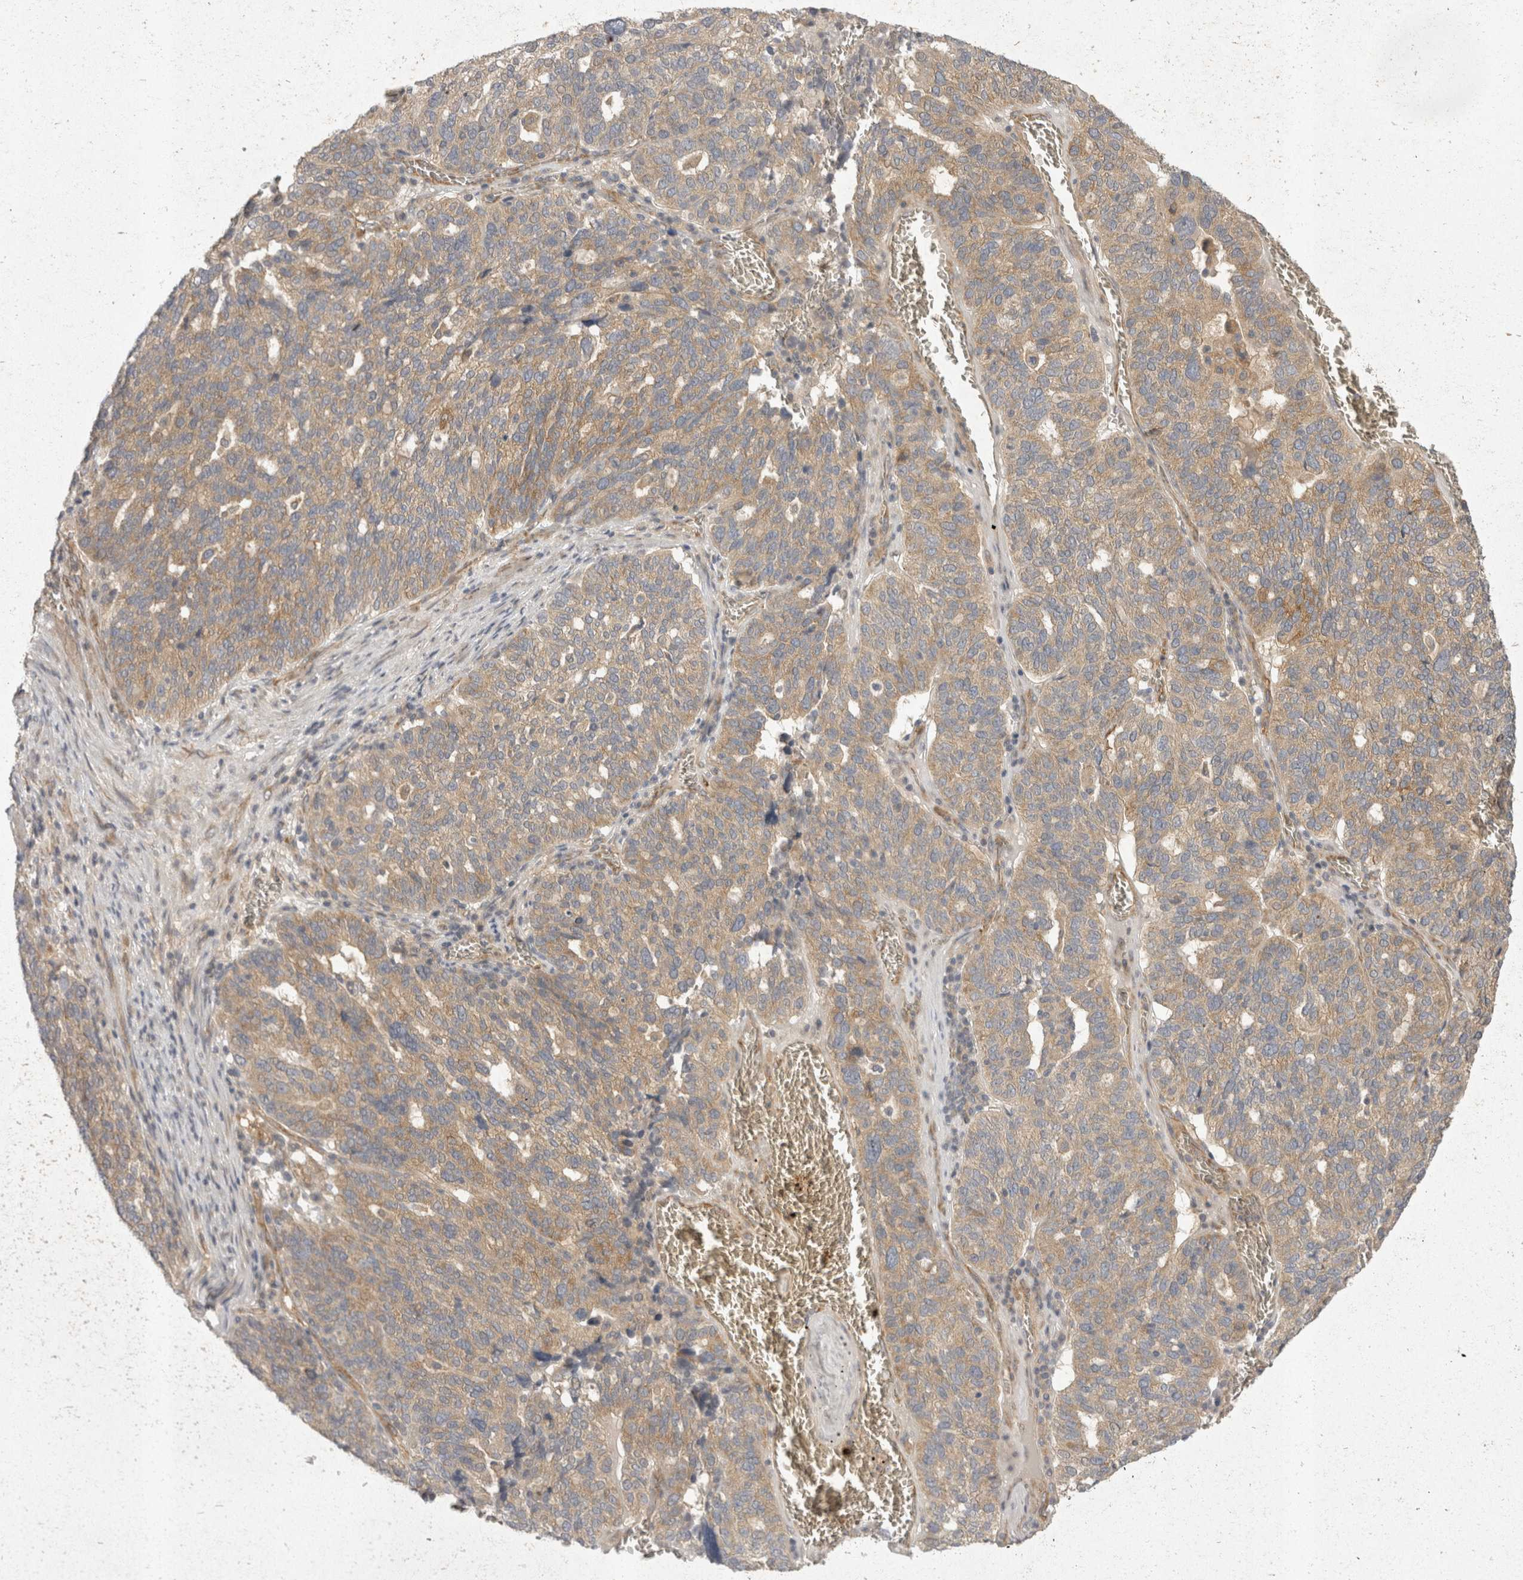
{"staining": {"intensity": "weak", "quantity": ">75%", "location": "cytoplasmic/membranous"}, "tissue": "ovarian cancer", "cell_type": "Tumor cells", "image_type": "cancer", "snomed": [{"axis": "morphology", "description": "Cystadenocarcinoma, serous, NOS"}, {"axis": "topography", "description": "Ovary"}], "caption": "IHC (DAB) staining of human ovarian serous cystadenocarcinoma exhibits weak cytoplasmic/membranous protein positivity in approximately >75% of tumor cells. The protein is shown in brown color, while the nuclei are stained blue.", "gene": "EIF4G3", "patient": {"sex": "female", "age": 59}}